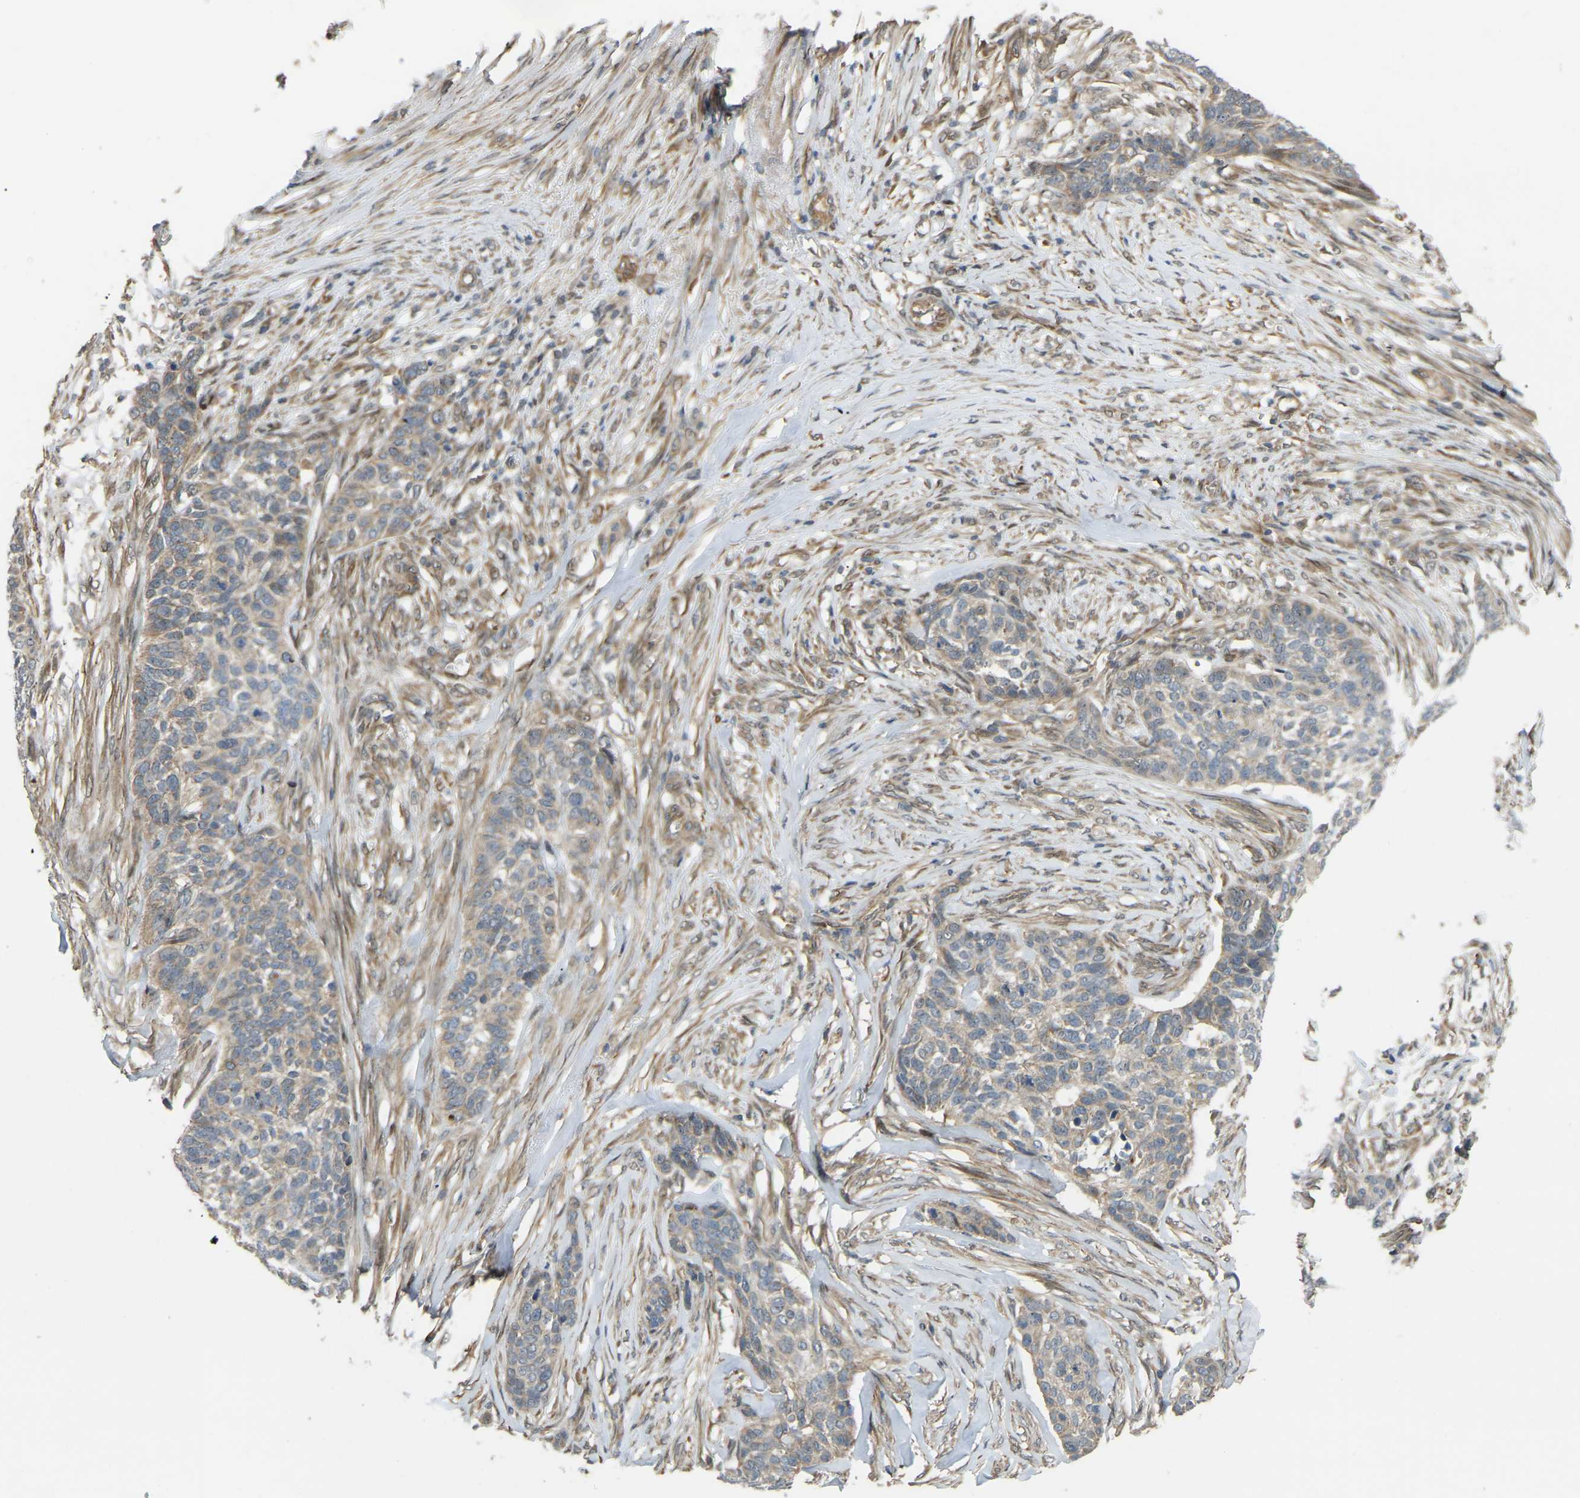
{"staining": {"intensity": "moderate", "quantity": "25%-75%", "location": "cytoplasmic/membranous"}, "tissue": "skin cancer", "cell_type": "Tumor cells", "image_type": "cancer", "snomed": [{"axis": "morphology", "description": "Basal cell carcinoma"}, {"axis": "topography", "description": "Skin"}], "caption": "Immunohistochemistry photomicrograph of neoplastic tissue: human skin cancer (basal cell carcinoma) stained using immunohistochemistry (IHC) reveals medium levels of moderate protein expression localized specifically in the cytoplasmic/membranous of tumor cells, appearing as a cytoplasmic/membranous brown color.", "gene": "C21orf91", "patient": {"sex": "male", "age": 85}}